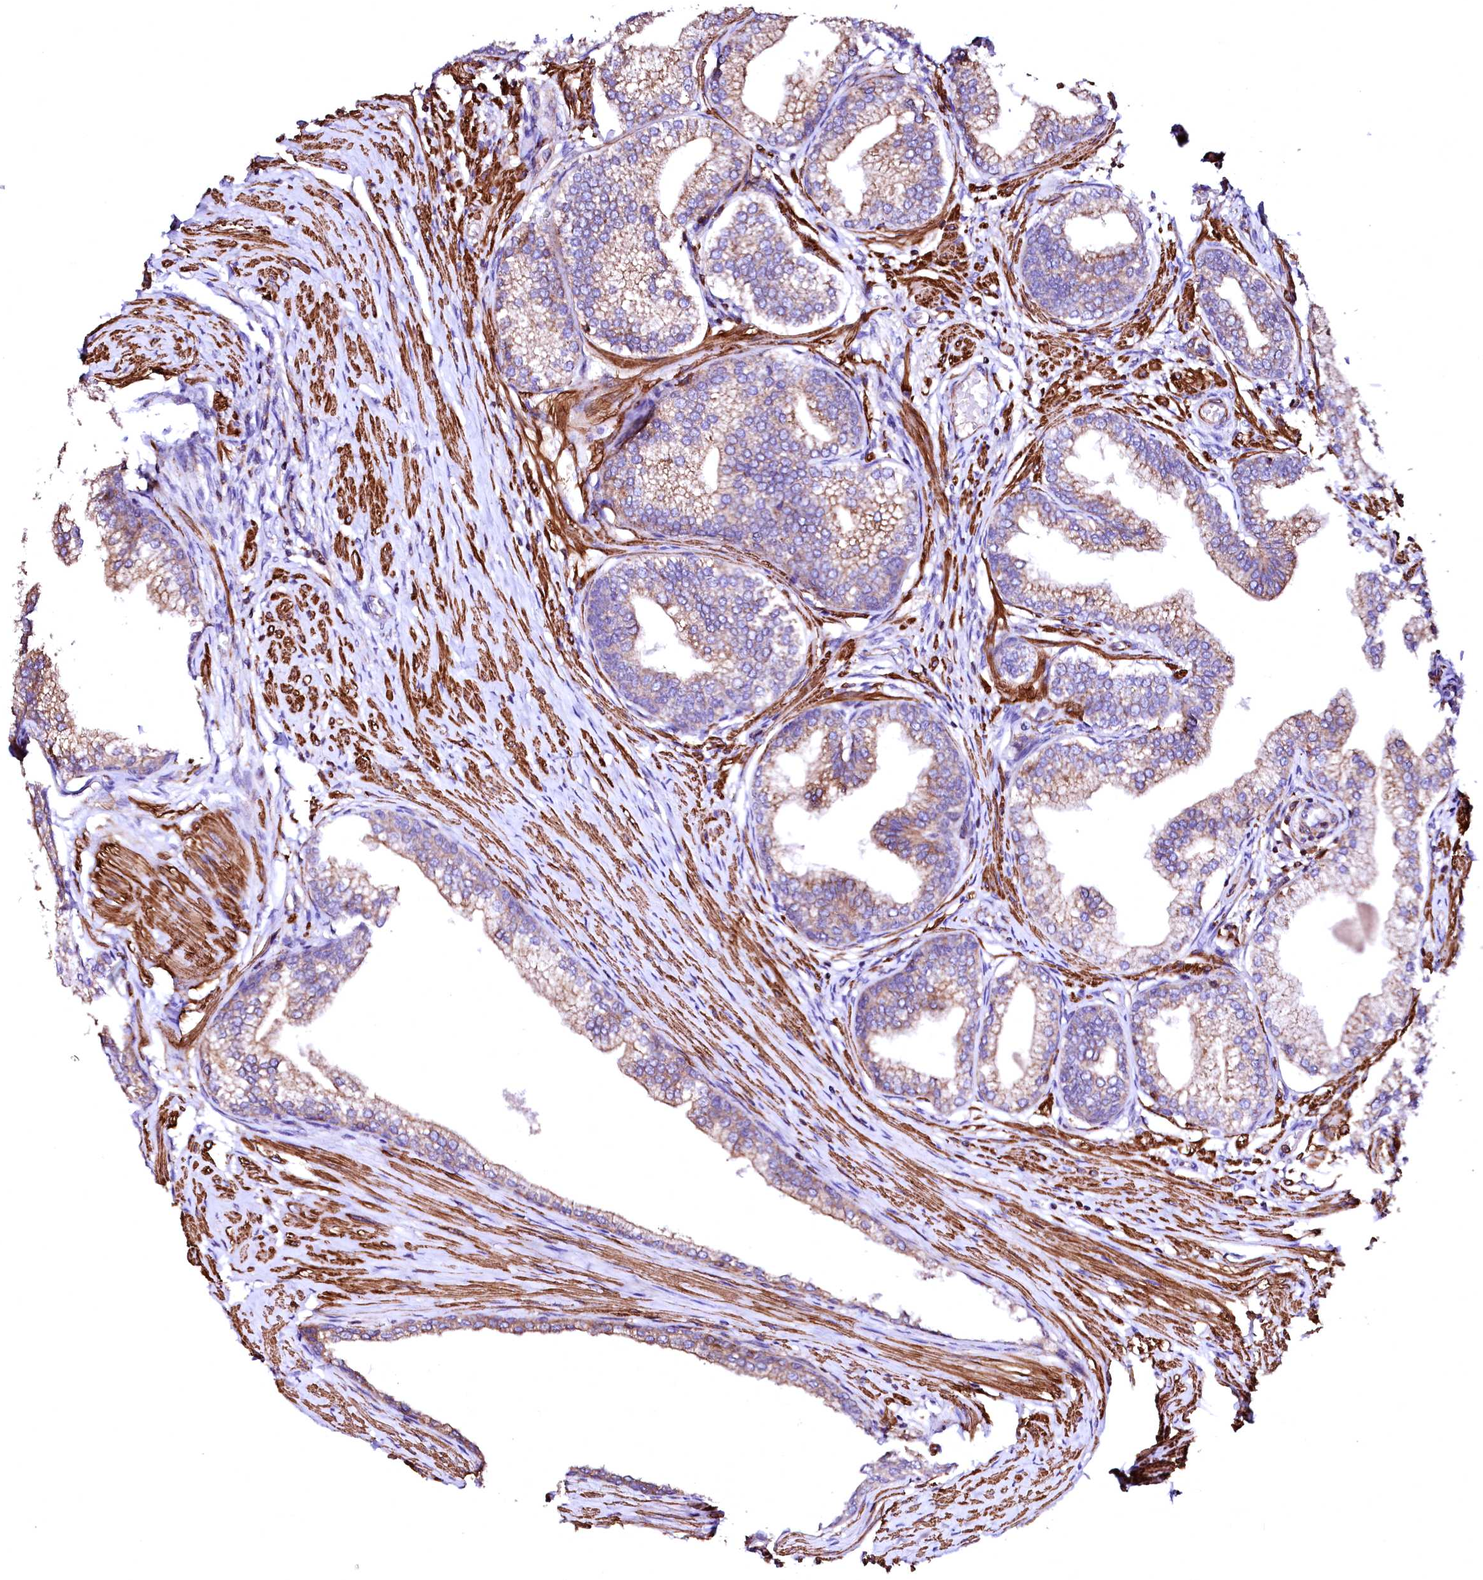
{"staining": {"intensity": "moderate", "quantity": ">75%", "location": "cytoplasmic/membranous"}, "tissue": "prostate", "cell_type": "Glandular cells", "image_type": "normal", "snomed": [{"axis": "morphology", "description": "Normal tissue, NOS"}, {"axis": "morphology", "description": "Urothelial carcinoma, Low grade"}, {"axis": "topography", "description": "Urinary bladder"}, {"axis": "topography", "description": "Prostate"}], "caption": "High-power microscopy captured an IHC photomicrograph of benign prostate, revealing moderate cytoplasmic/membranous expression in approximately >75% of glandular cells.", "gene": "GPR176", "patient": {"sex": "male", "age": 60}}